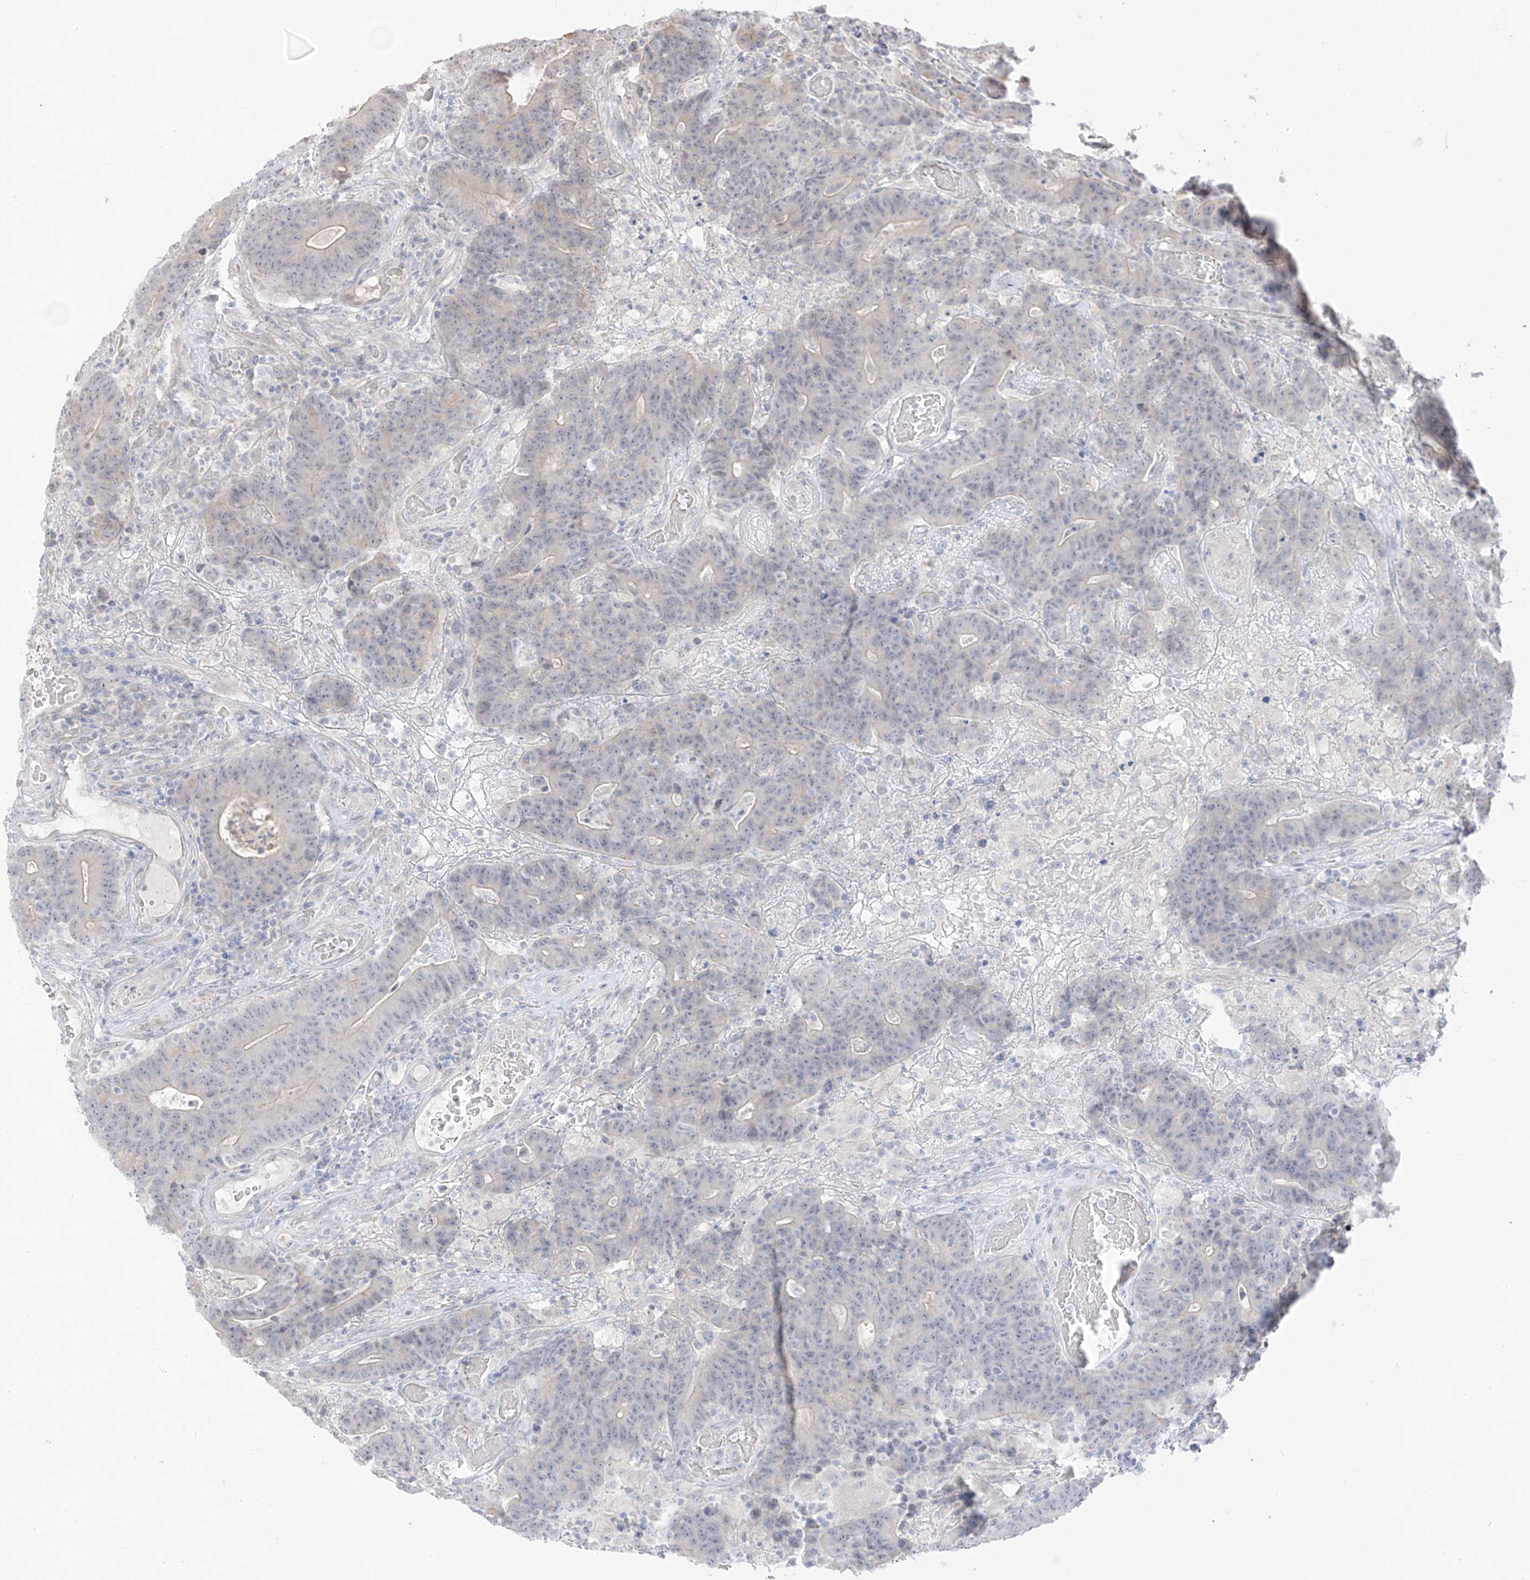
{"staining": {"intensity": "negative", "quantity": "none", "location": "none"}, "tissue": "colorectal cancer", "cell_type": "Tumor cells", "image_type": "cancer", "snomed": [{"axis": "morphology", "description": "Normal tissue, NOS"}, {"axis": "morphology", "description": "Adenocarcinoma, NOS"}, {"axis": "topography", "description": "Colon"}], "caption": "Tumor cells show no significant protein staining in colorectal cancer. The staining was performed using DAB (3,3'-diaminobenzidine) to visualize the protein expression in brown, while the nuclei were stained in blue with hematoxylin (Magnification: 20x).", "gene": "DCDC2", "patient": {"sex": "female", "age": 75}}